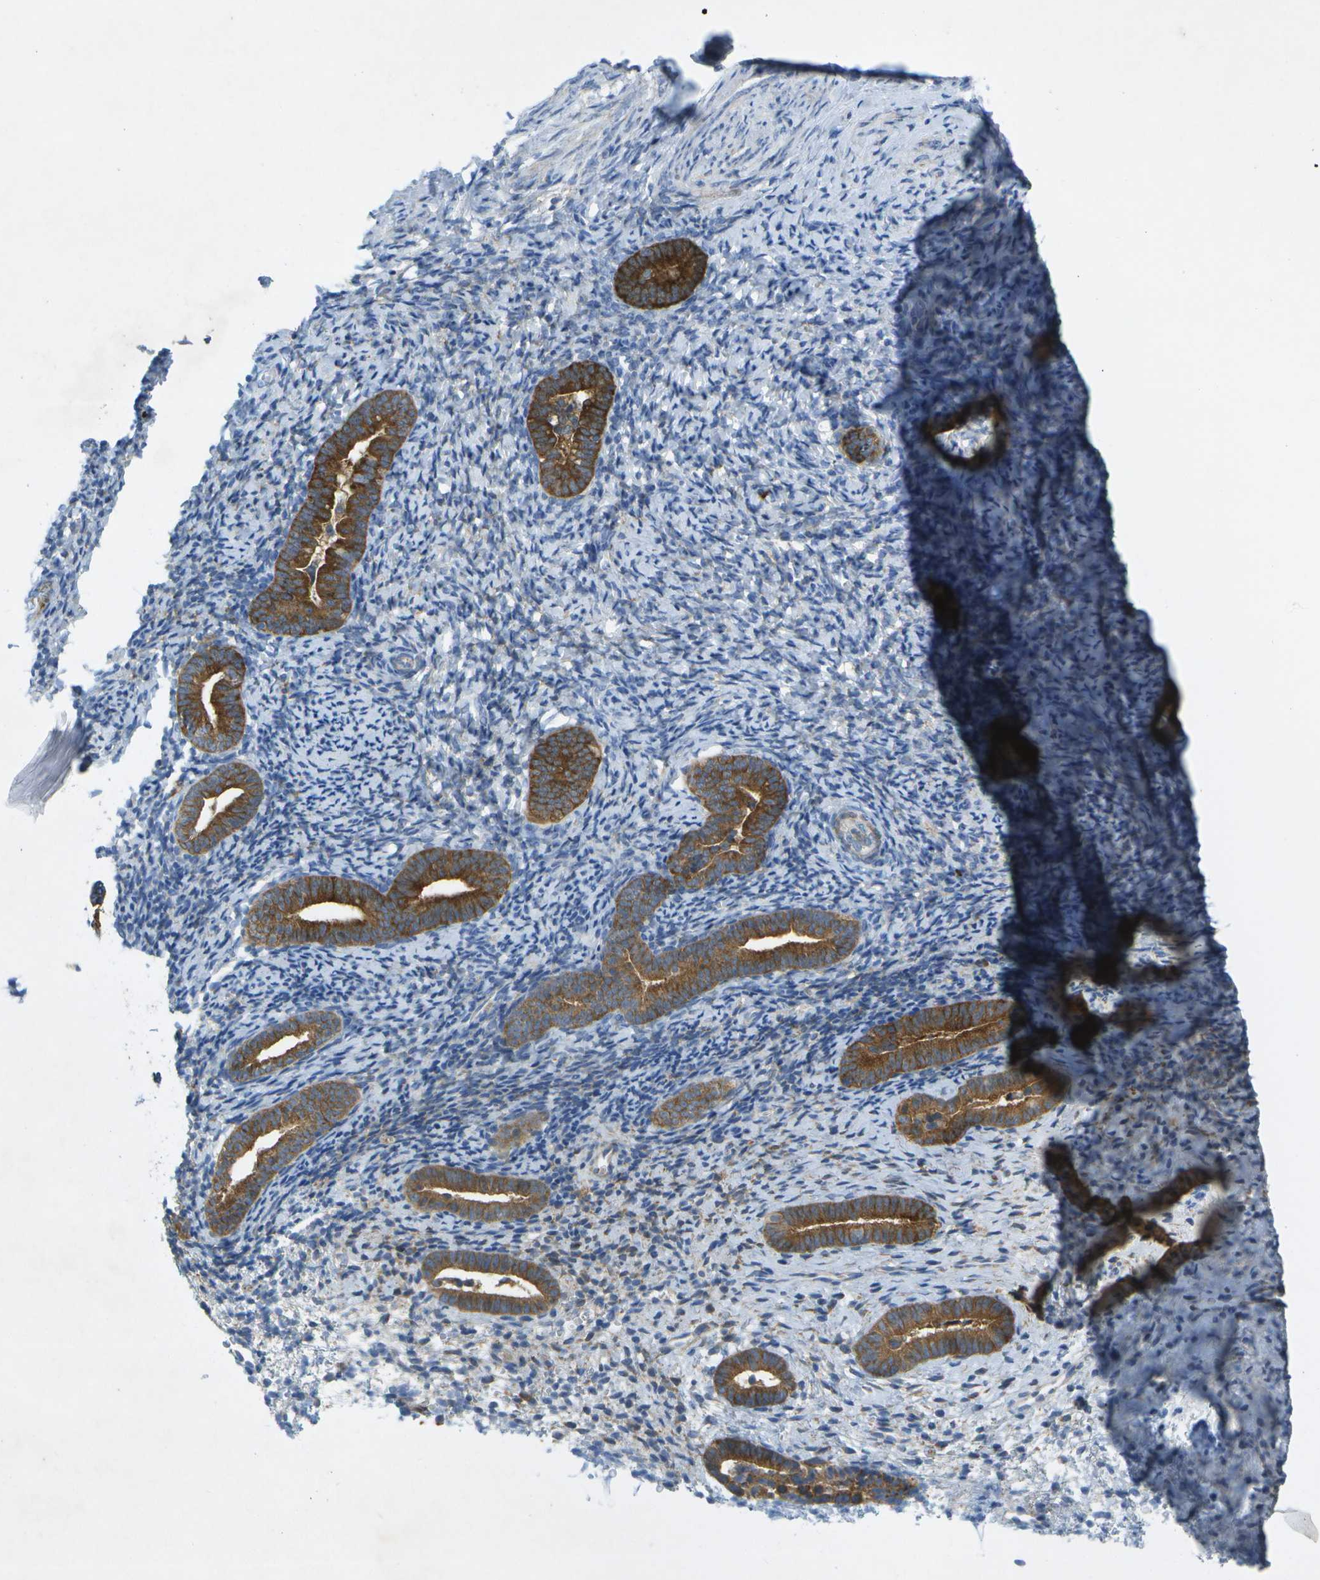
{"staining": {"intensity": "moderate", "quantity": "<25%", "location": "cytoplasmic/membranous"}, "tissue": "endometrium", "cell_type": "Cells in endometrial stroma", "image_type": "normal", "snomed": [{"axis": "morphology", "description": "Normal tissue, NOS"}, {"axis": "topography", "description": "Endometrium"}], "caption": "A histopathology image of human endometrium stained for a protein reveals moderate cytoplasmic/membranous brown staining in cells in endometrial stroma.", "gene": "WNK2", "patient": {"sex": "female", "age": 51}}